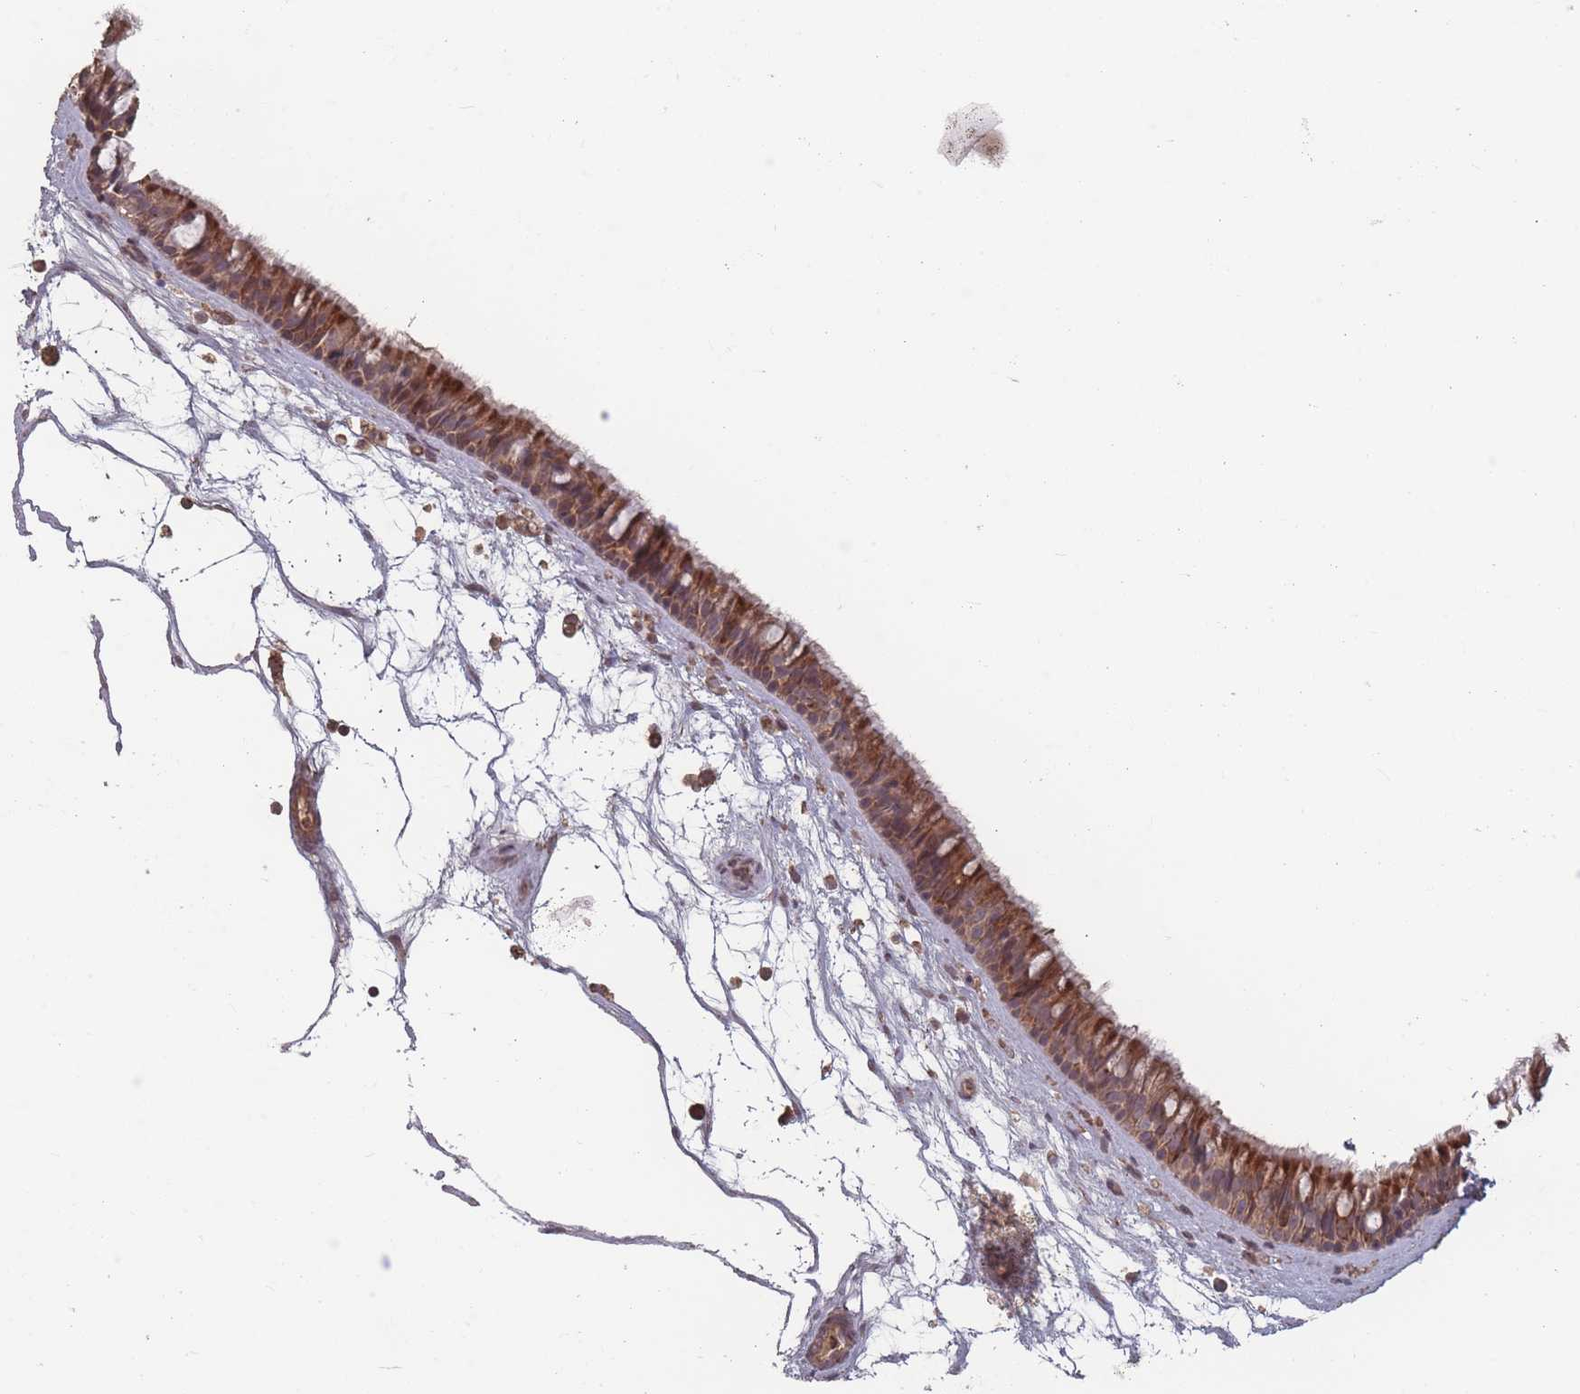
{"staining": {"intensity": "strong", "quantity": ">75%", "location": "cytoplasmic/membranous"}, "tissue": "nasopharynx", "cell_type": "Respiratory epithelial cells", "image_type": "normal", "snomed": [{"axis": "morphology", "description": "Normal tissue, NOS"}, {"axis": "topography", "description": "Nasopharynx"}], "caption": "Immunohistochemical staining of normal human nasopharynx shows strong cytoplasmic/membranous protein positivity in approximately >75% of respiratory epithelial cells.", "gene": "LYRM7", "patient": {"sex": "male", "age": 64}}